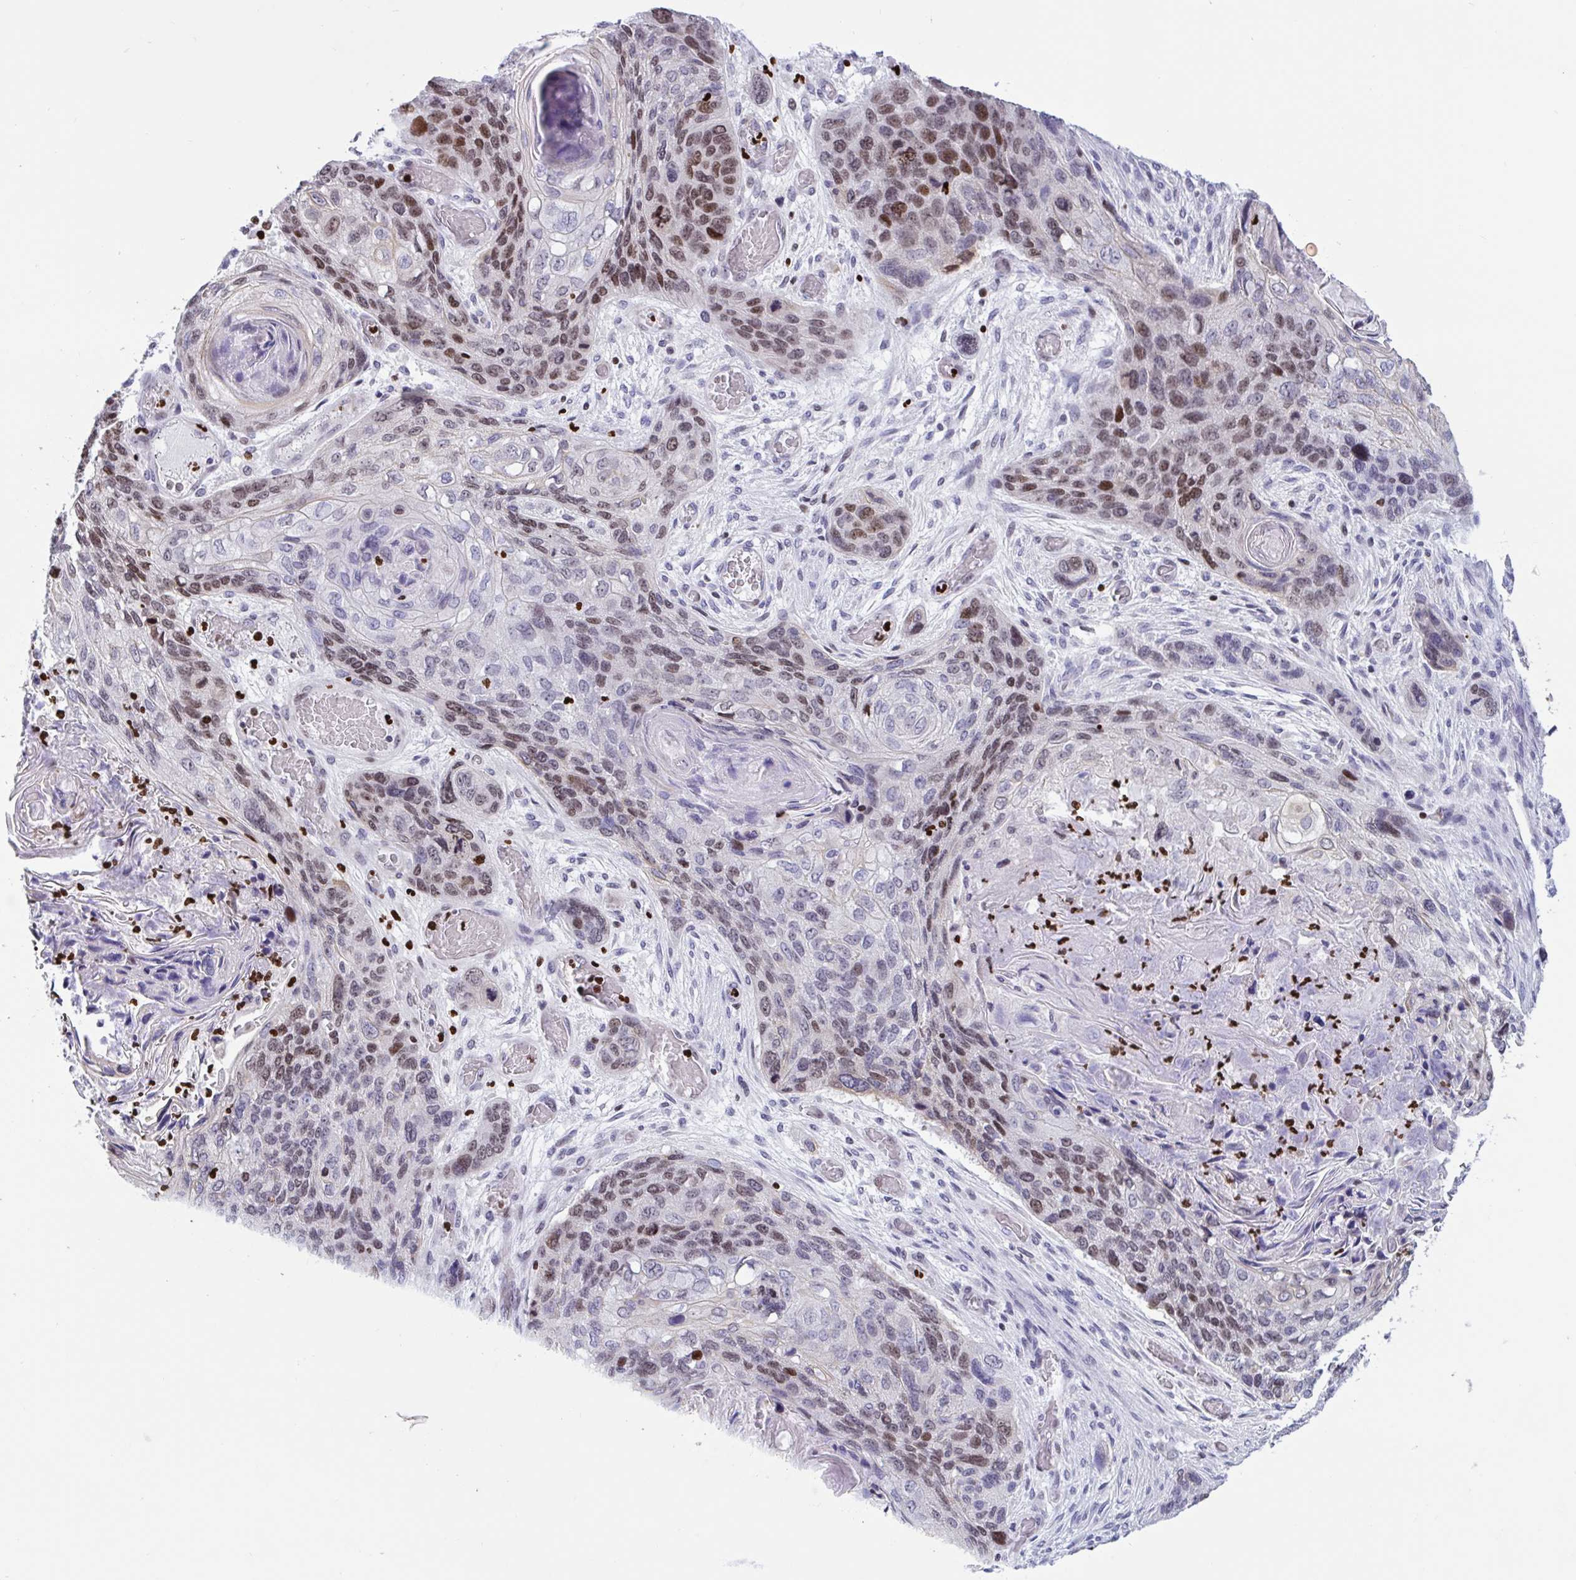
{"staining": {"intensity": "moderate", "quantity": "25%-75%", "location": "nuclear"}, "tissue": "lung cancer", "cell_type": "Tumor cells", "image_type": "cancer", "snomed": [{"axis": "morphology", "description": "Squamous cell carcinoma, NOS"}, {"axis": "morphology", "description": "Squamous cell carcinoma, metastatic, NOS"}, {"axis": "topography", "description": "Lymph node"}, {"axis": "topography", "description": "Lung"}], "caption": "Moderate nuclear protein staining is present in about 25%-75% of tumor cells in metastatic squamous cell carcinoma (lung). (DAB = brown stain, brightfield microscopy at high magnification).", "gene": "HMGB2", "patient": {"sex": "male", "age": 41}}